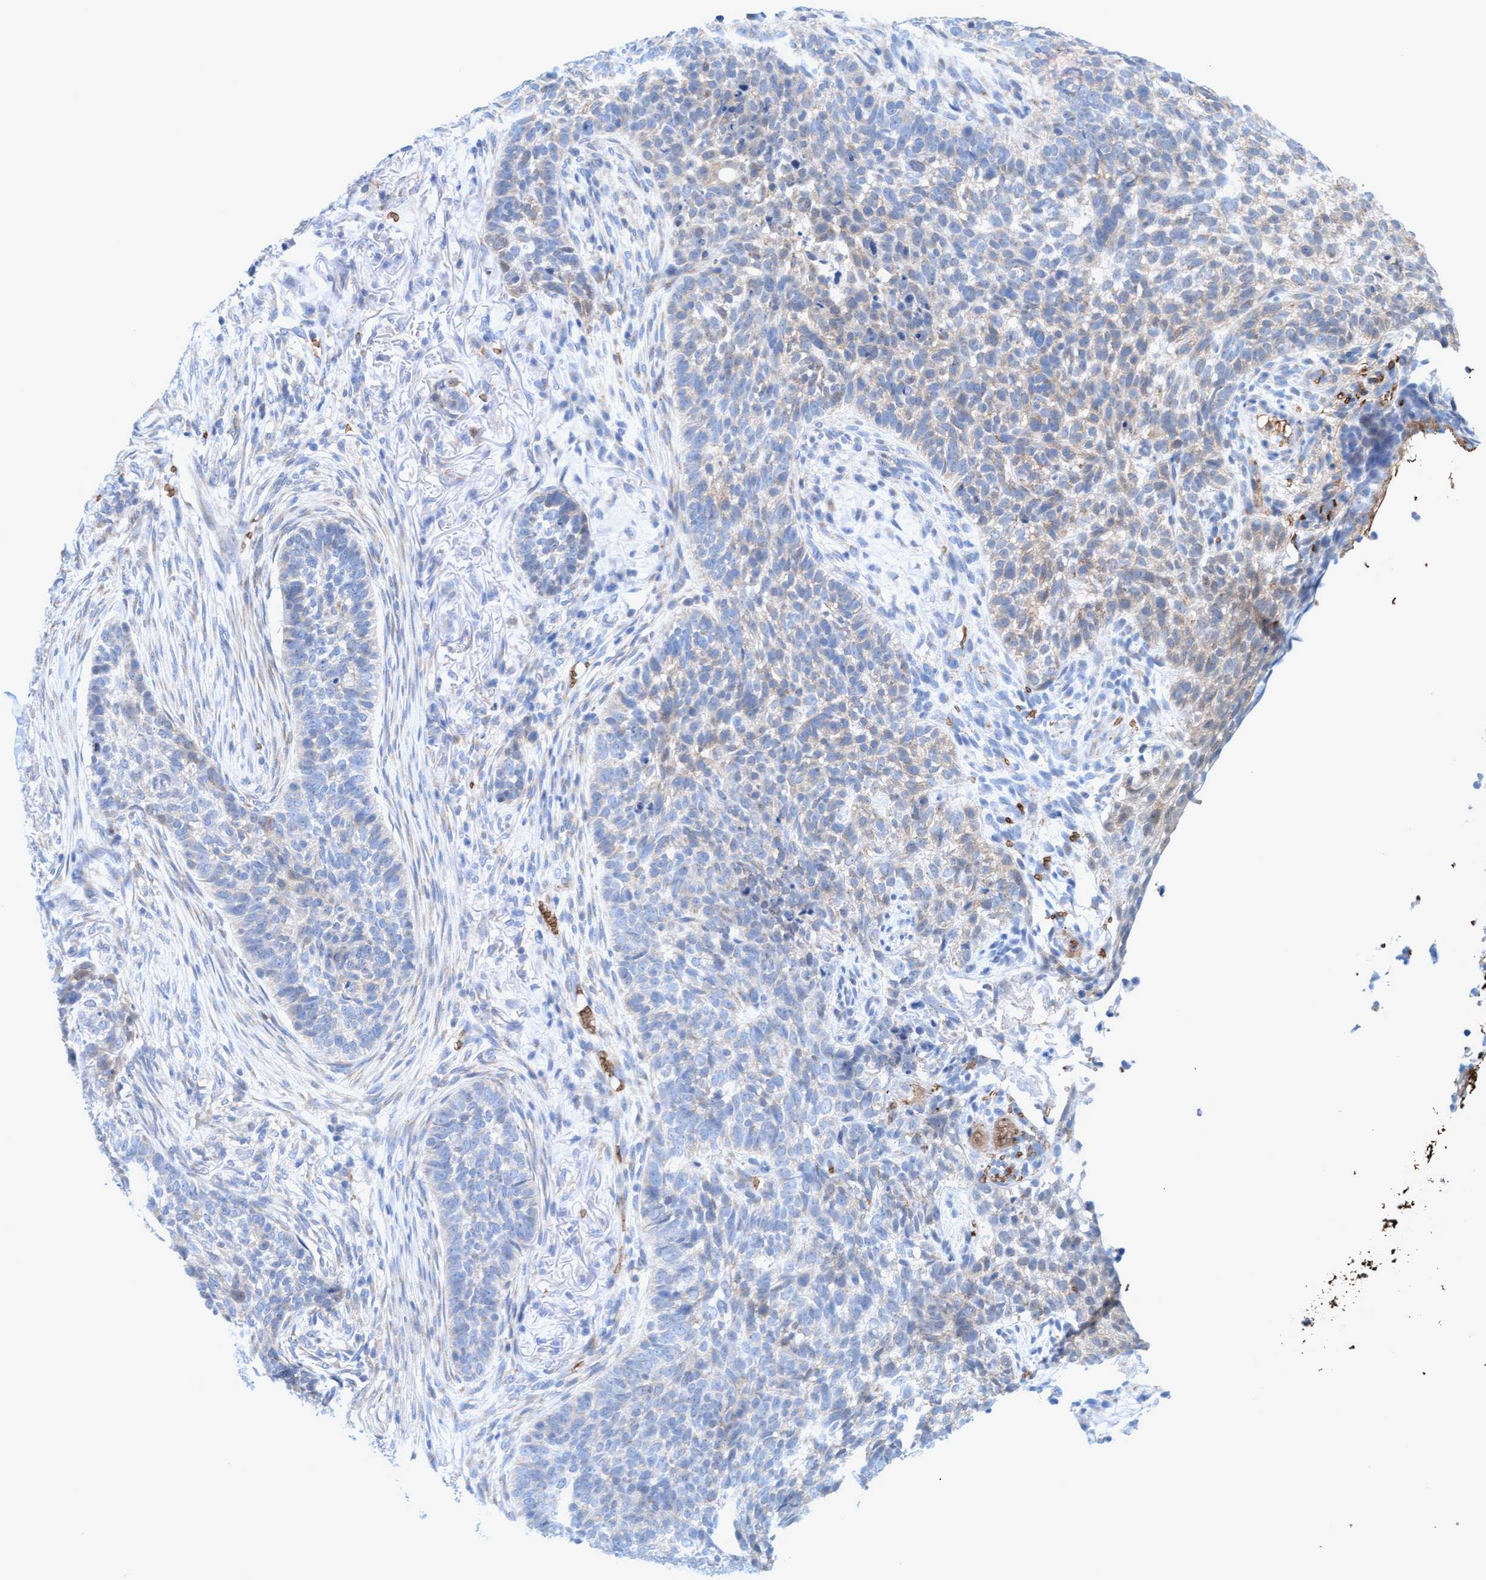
{"staining": {"intensity": "weak", "quantity": "<25%", "location": "cytoplasmic/membranous"}, "tissue": "skin cancer", "cell_type": "Tumor cells", "image_type": "cancer", "snomed": [{"axis": "morphology", "description": "Basal cell carcinoma"}, {"axis": "topography", "description": "Skin"}], "caption": "Immunohistochemistry image of neoplastic tissue: human skin cancer stained with DAB exhibits no significant protein positivity in tumor cells.", "gene": "SPEM2", "patient": {"sex": "male", "age": 85}}